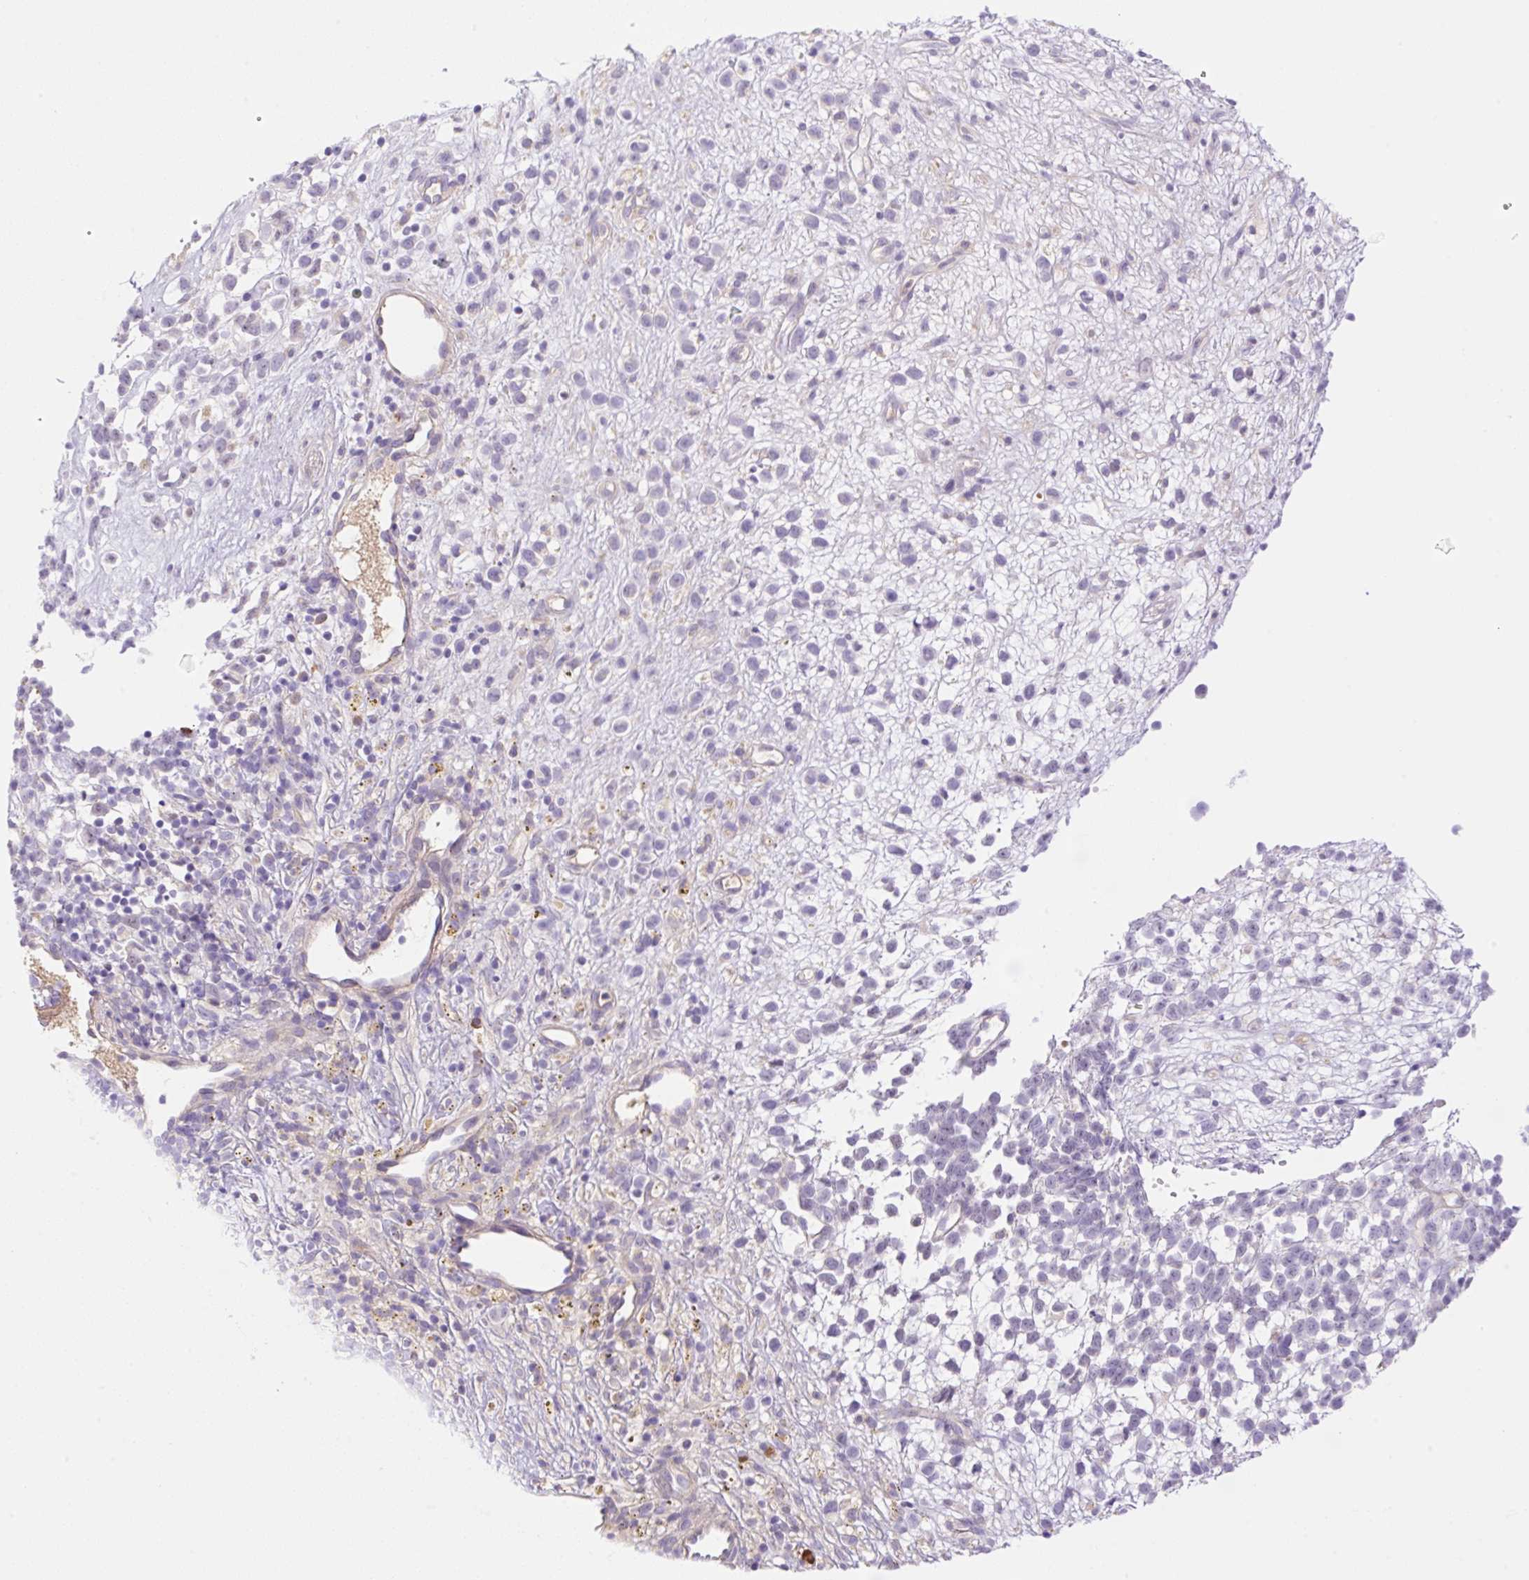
{"staining": {"intensity": "negative", "quantity": "none", "location": "none"}, "tissue": "melanoma", "cell_type": "Tumor cells", "image_type": "cancer", "snomed": [{"axis": "morphology", "description": "Malignant melanoma, NOS"}, {"axis": "topography", "description": "Nose, NOS"}], "caption": "Immunohistochemistry image of neoplastic tissue: human malignant melanoma stained with DAB (3,3'-diaminobenzidine) exhibits no significant protein expression in tumor cells. (DAB IHC with hematoxylin counter stain).", "gene": "DENND5A", "patient": {"sex": "female", "age": 48}}